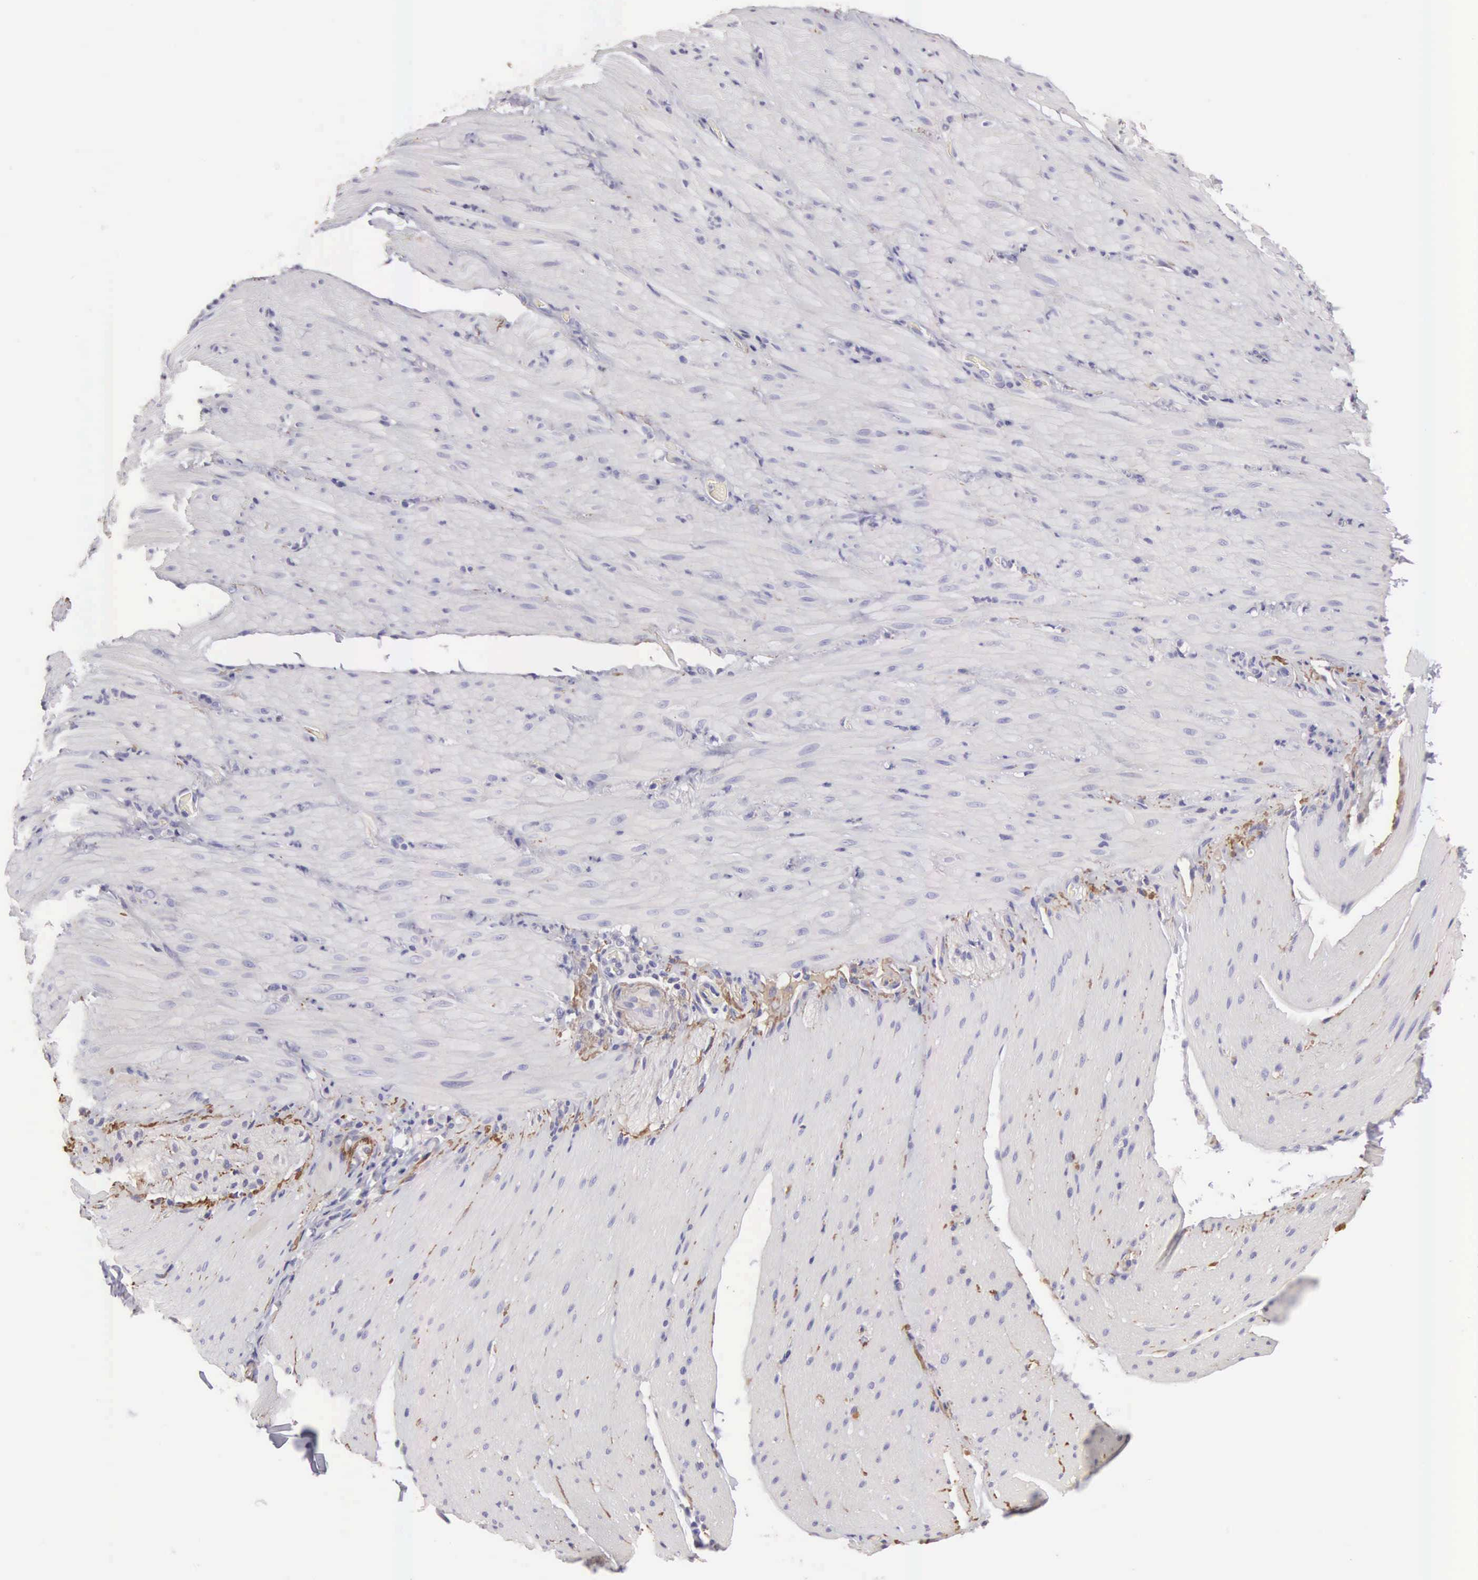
{"staining": {"intensity": "negative", "quantity": "none", "location": "none"}, "tissue": "smooth muscle", "cell_type": "Smooth muscle cells", "image_type": "normal", "snomed": [{"axis": "morphology", "description": "Normal tissue, NOS"}, {"axis": "topography", "description": "Duodenum"}], "caption": "IHC micrograph of benign smooth muscle: smooth muscle stained with DAB (3,3'-diaminobenzidine) shows no significant protein positivity in smooth muscle cells.", "gene": "CLU", "patient": {"sex": "male", "age": 63}}